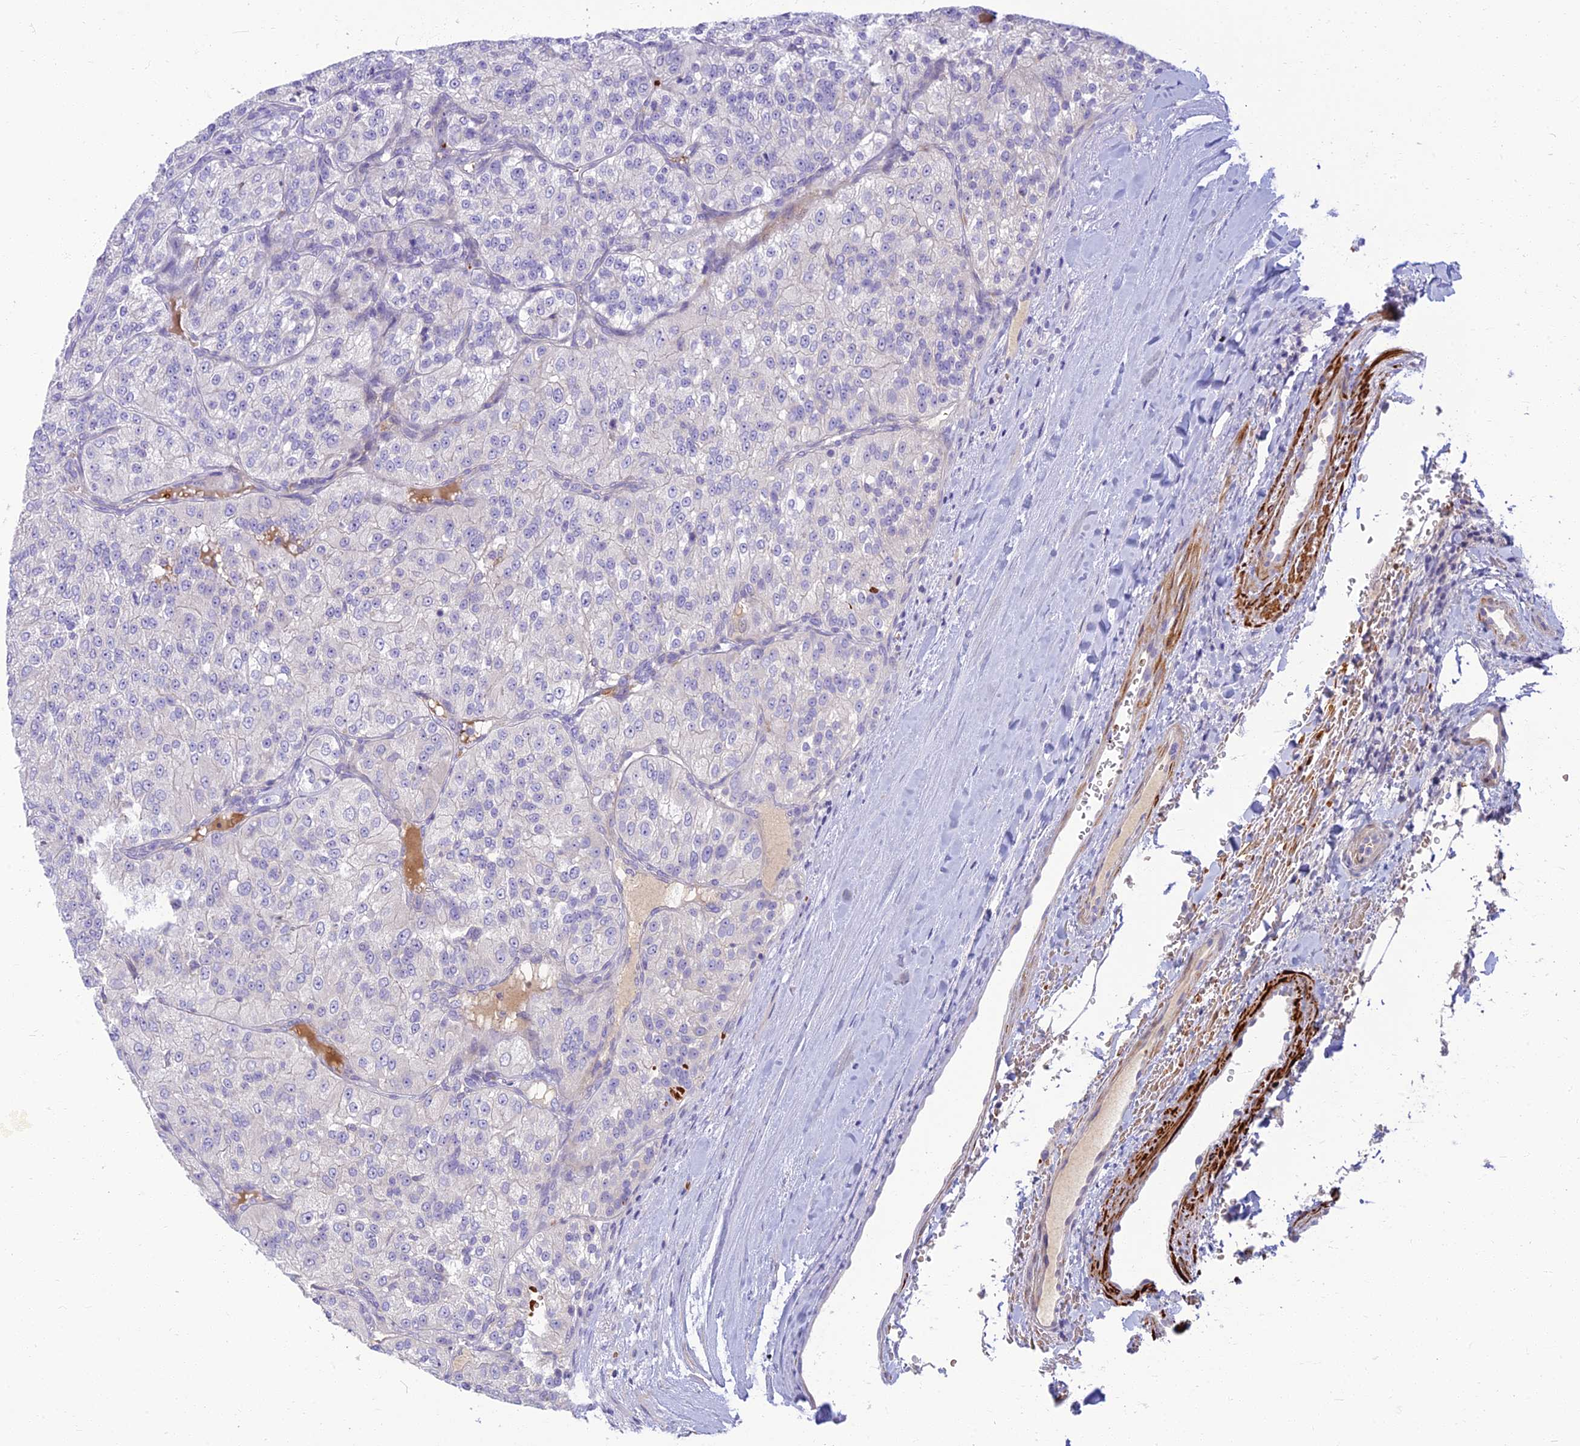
{"staining": {"intensity": "negative", "quantity": "none", "location": "none"}, "tissue": "renal cancer", "cell_type": "Tumor cells", "image_type": "cancer", "snomed": [{"axis": "morphology", "description": "Adenocarcinoma, NOS"}, {"axis": "topography", "description": "Kidney"}], "caption": "Immunohistochemistry histopathology image of human renal cancer (adenocarcinoma) stained for a protein (brown), which demonstrates no positivity in tumor cells. Brightfield microscopy of immunohistochemistry (IHC) stained with DAB (3,3'-diaminobenzidine) (brown) and hematoxylin (blue), captured at high magnification.", "gene": "CLIP4", "patient": {"sex": "female", "age": 63}}